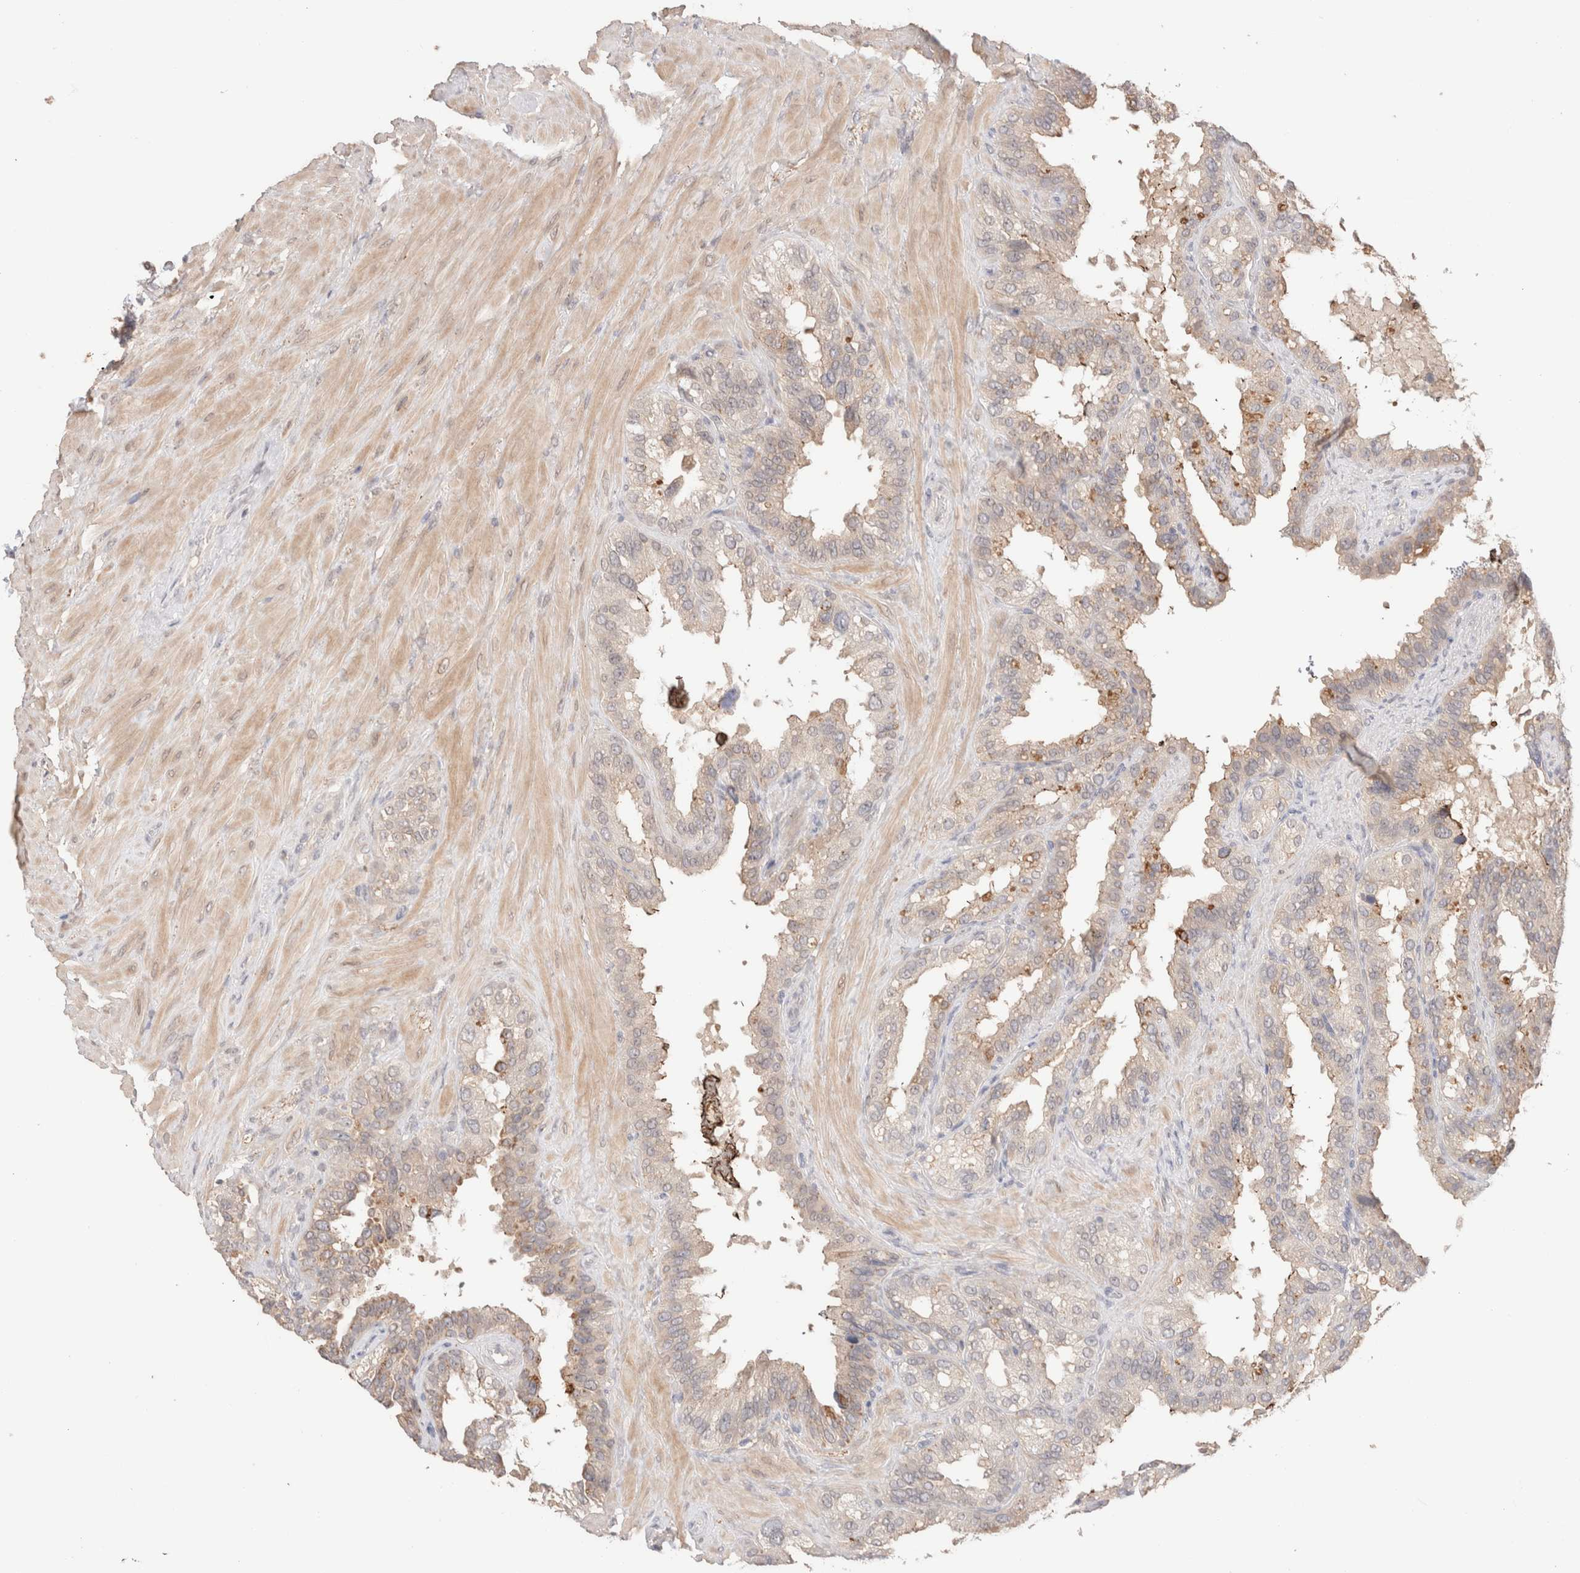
{"staining": {"intensity": "weak", "quantity": "25%-75%", "location": "cytoplasmic/membranous"}, "tissue": "seminal vesicle", "cell_type": "Glandular cells", "image_type": "normal", "snomed": [{"axis": "morphology", "description": "Normal tissue, NOS"}, {"axis": "topography", "description": "Seminal veicle"}], "caption": "There is low levels of weak cytoplasmic/membranous staining in glandular cells of normal seminal vesicle, as demonstrated by immunohistochemical staining (brown color).", "gene": "TRIM41", "patient": {"sex": "male", "age": 68}}